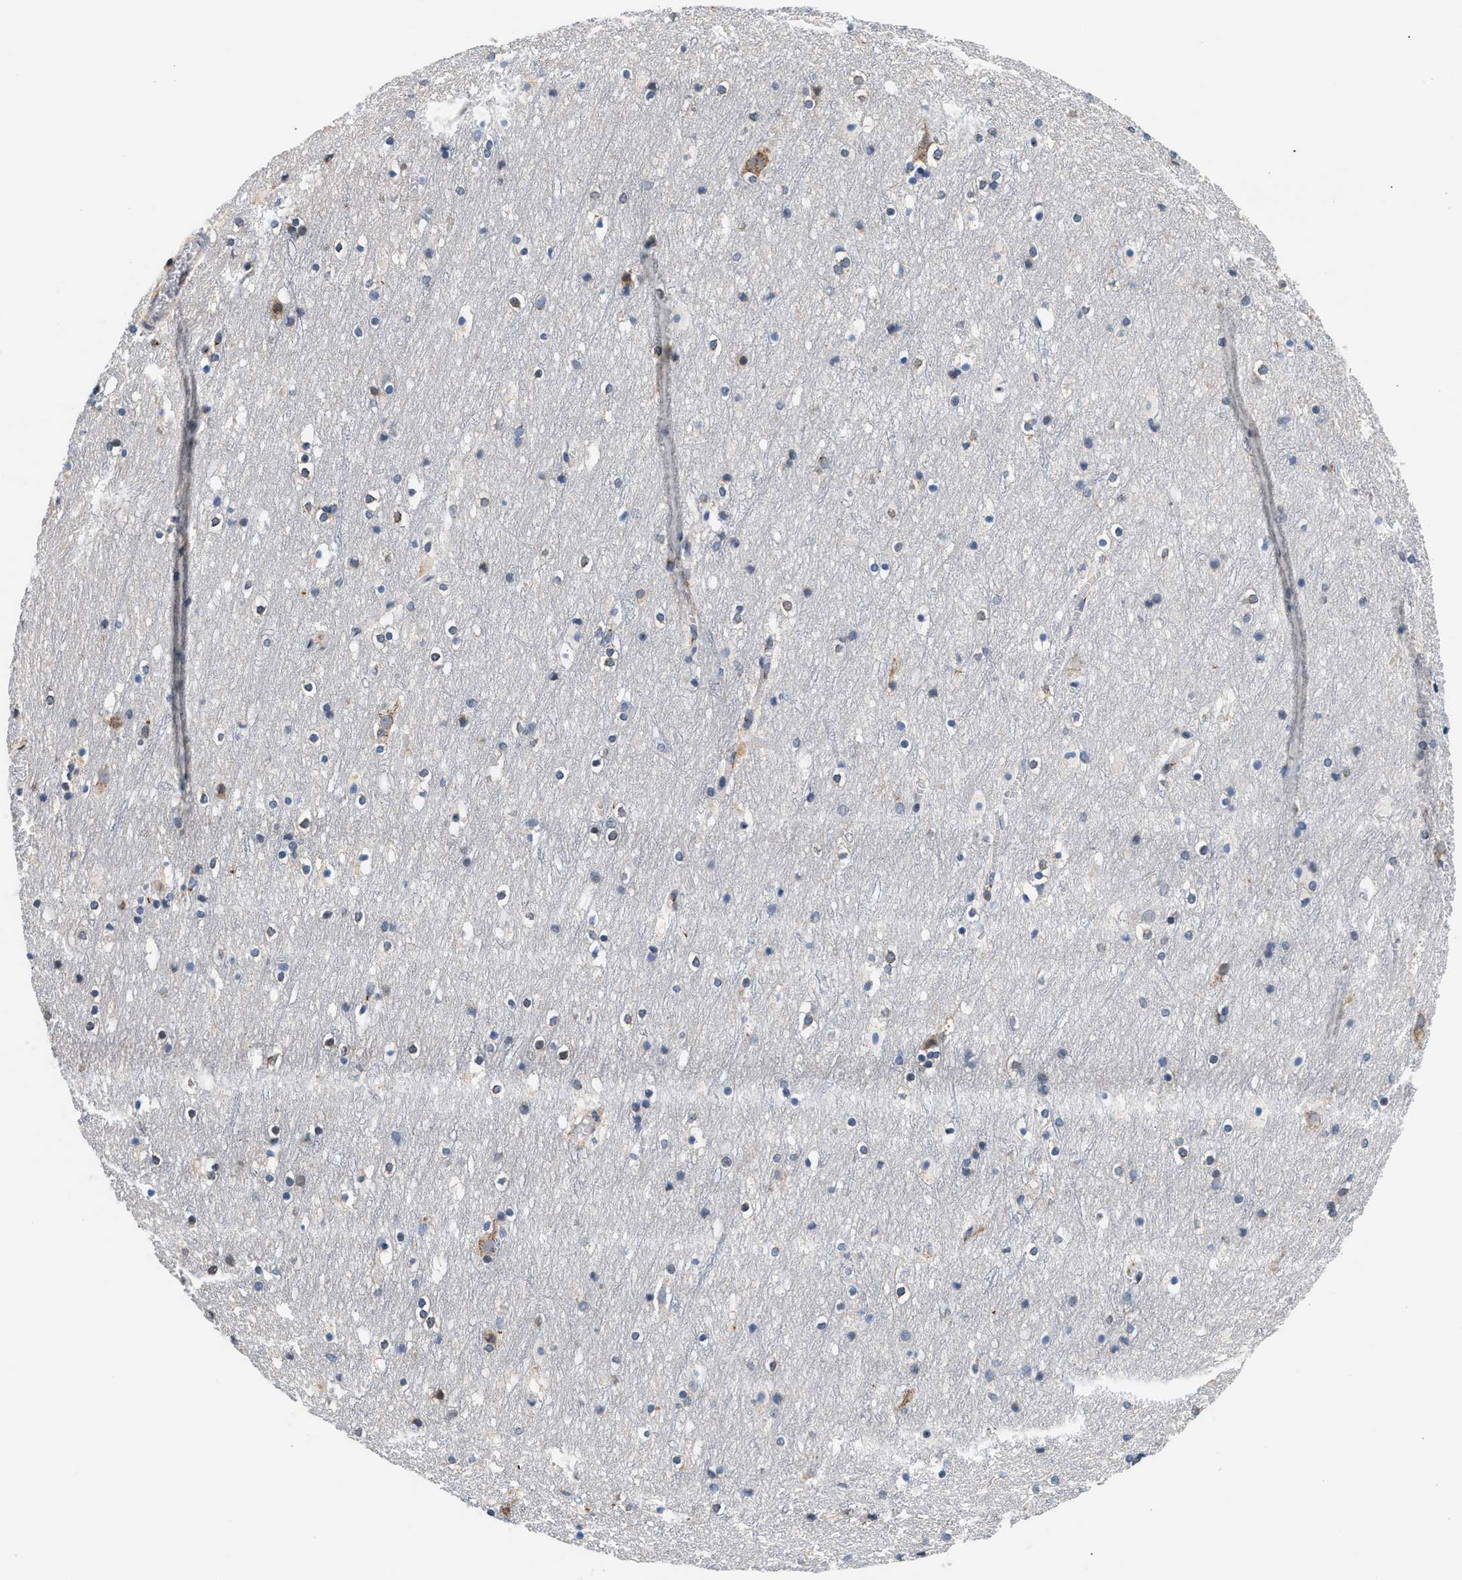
{"staining": {"intensity": "negative", "quantity": "none", "location": "none"}, "tissue": "cerebral cortex", "cell_type": "Endothelial cells", "image_type": "normal", "snomed": [{"axis": "morphology", "description": "Normal tissue, NOS"}, {"axis": "topography", "description": "Cerebral cortex"}], "caption": "Immunohistochemistry (IHC) micrograph of benign cerebral cortex: cerebral cortex stained with DAB demonstrates no significant protein positivity in endothelial cells.", "gene": "KCNMB2", "patient": {"sex": "male", "age": 45}}